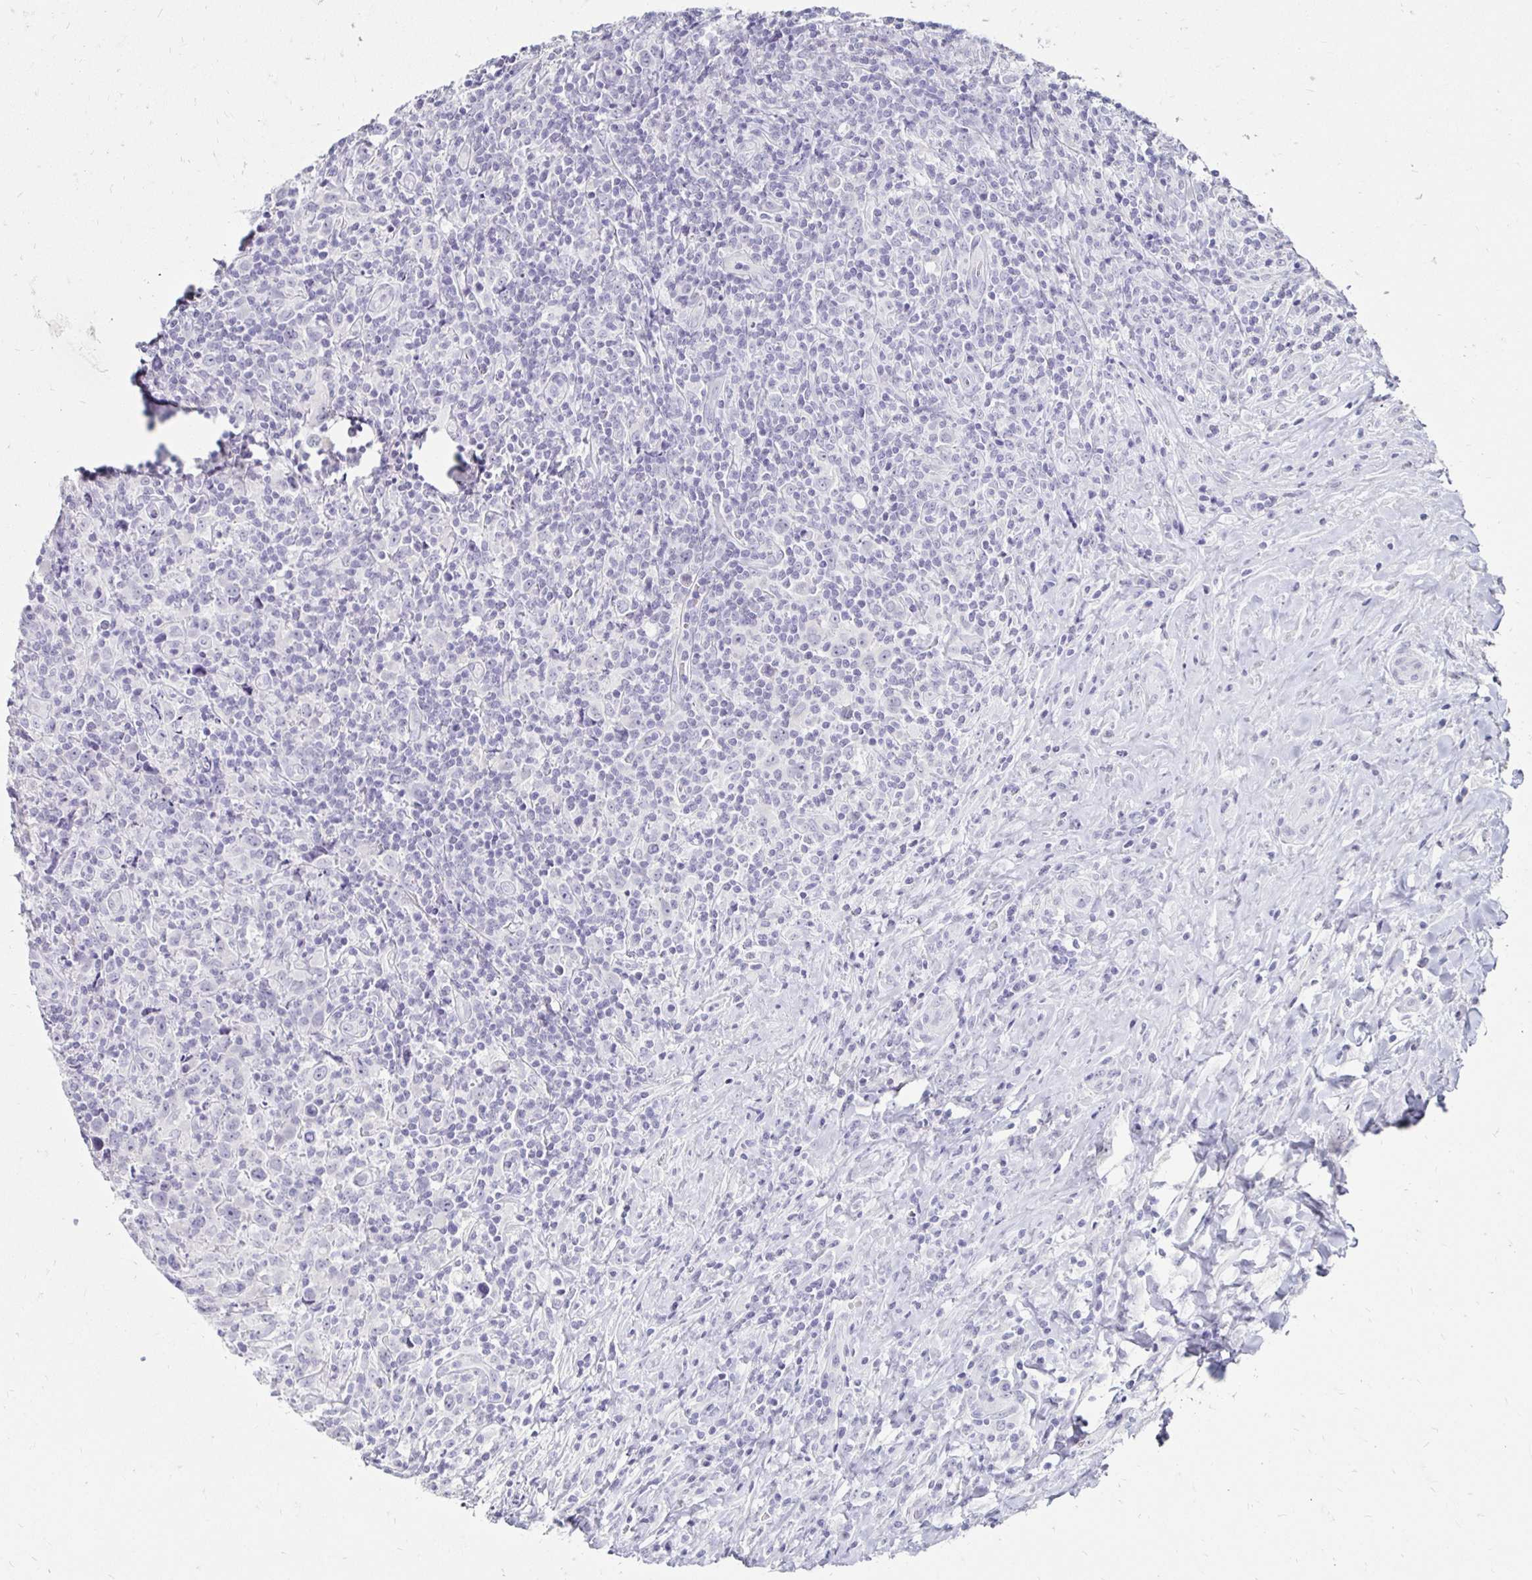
{"staining": {"intensity": "negative", "quantity": "none", "location": "none"}, "tissue": "lymphoma", "cell_type": "Tumor cells", "image_type": "cancer", "snomed": [{"axis": "morphology", "description": "Hodgkin's disease, NOS"}, {"axis": "topography", "description": "Lymph node"}], "caption": "IHC of human lymphoma reveals no staining in tumor cells.", "gene": "TOMM34", "patient": {"sex": "female", "age": 18}}